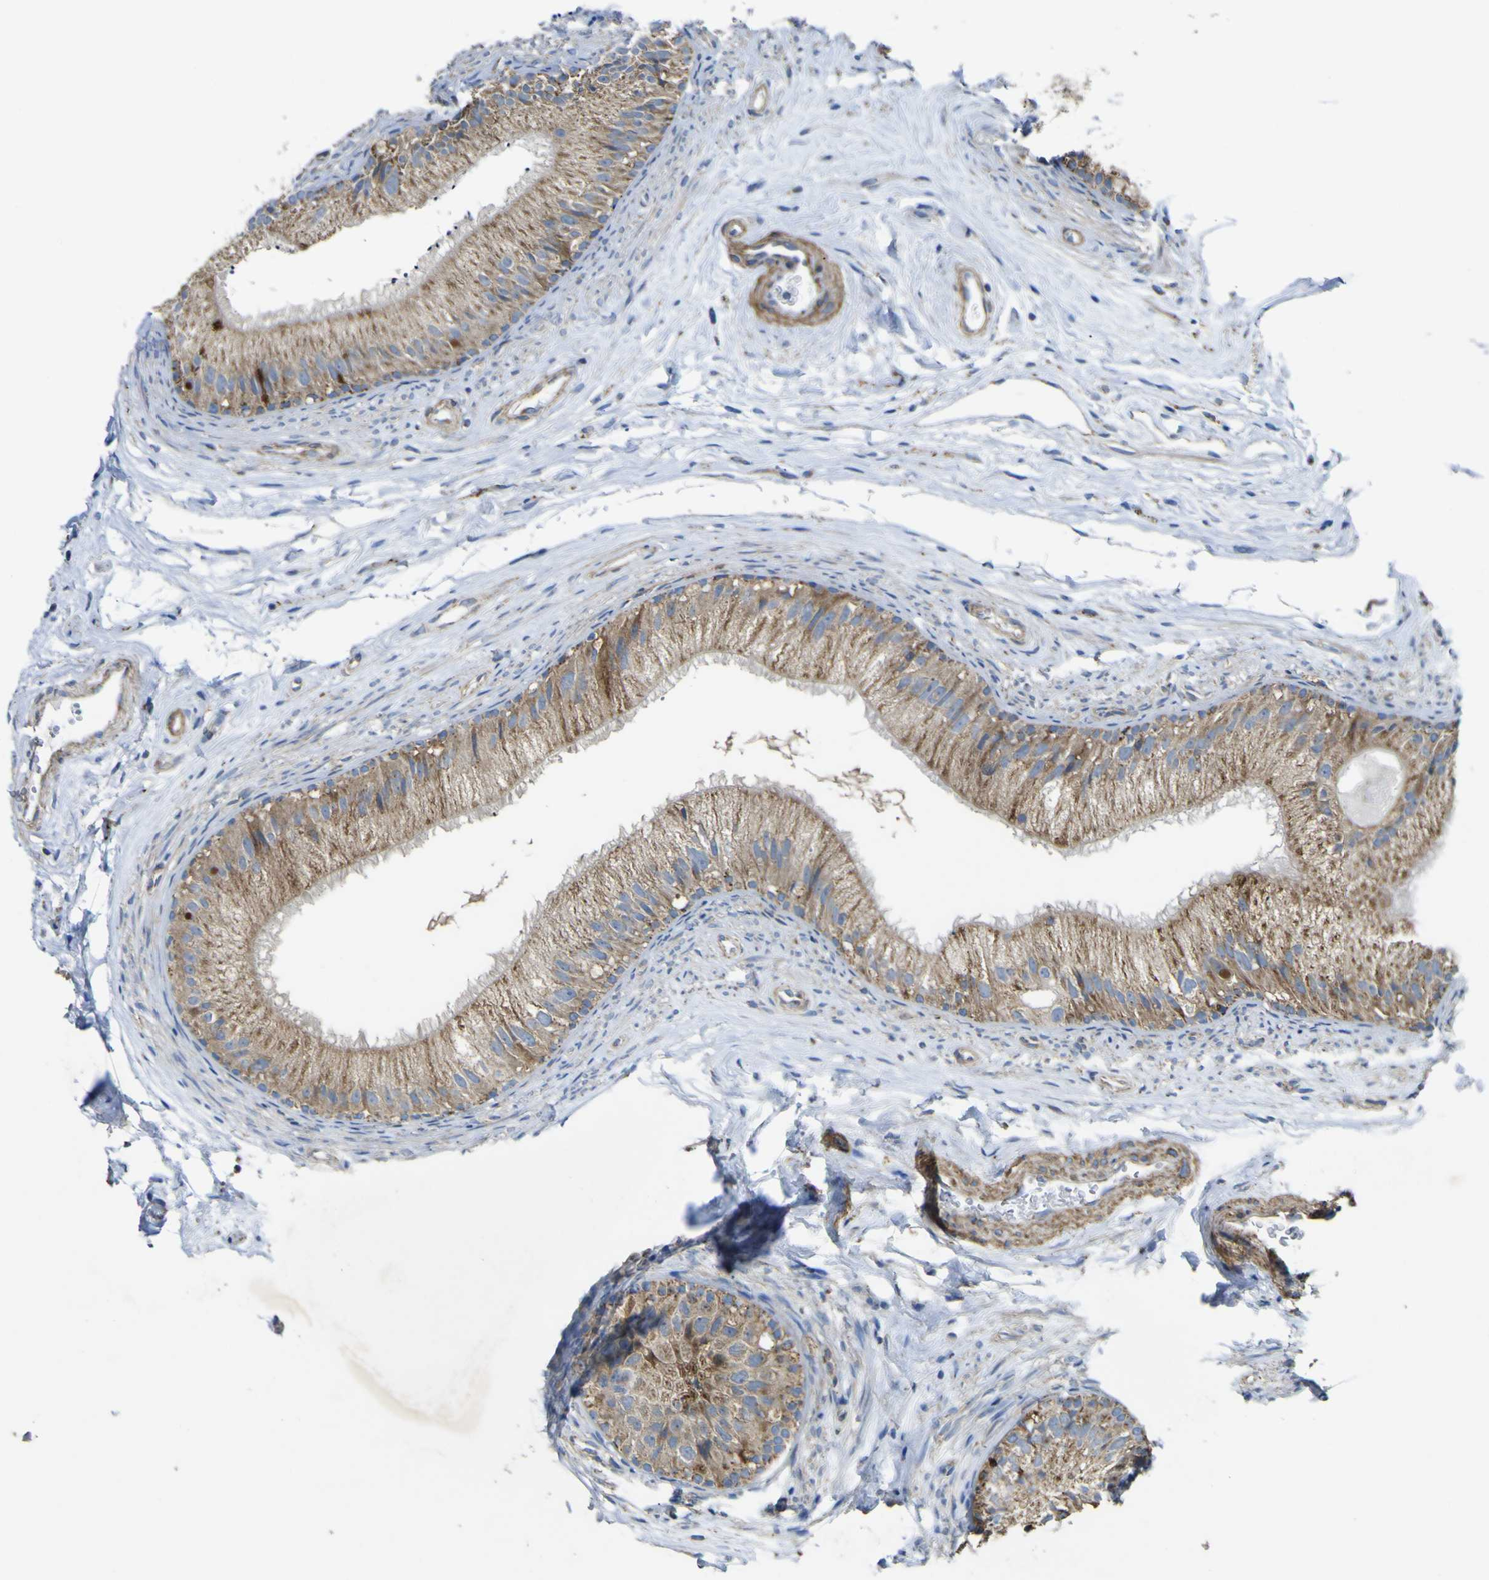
{"staining": {"intensity": "moderate", "quantity": ">75%", "location": "cytoplasmic/membranous"}, "tissue": "epididymis", "cell_type": "Glandular cells", "image_type": "normal", "snomed": [{"axis": "morphology", "description": "Normal tissue, NOS"}, {"axis": "topography", "description": "Epididymis"}], "caption": "Epididymis stained for a protein (brown) exhibits moderate cytoplasmic/membranous positive staining in about >75% of glandular cells.", "gene": "ALDH18A1", "patient": {"sex": "male", "age": 56}}